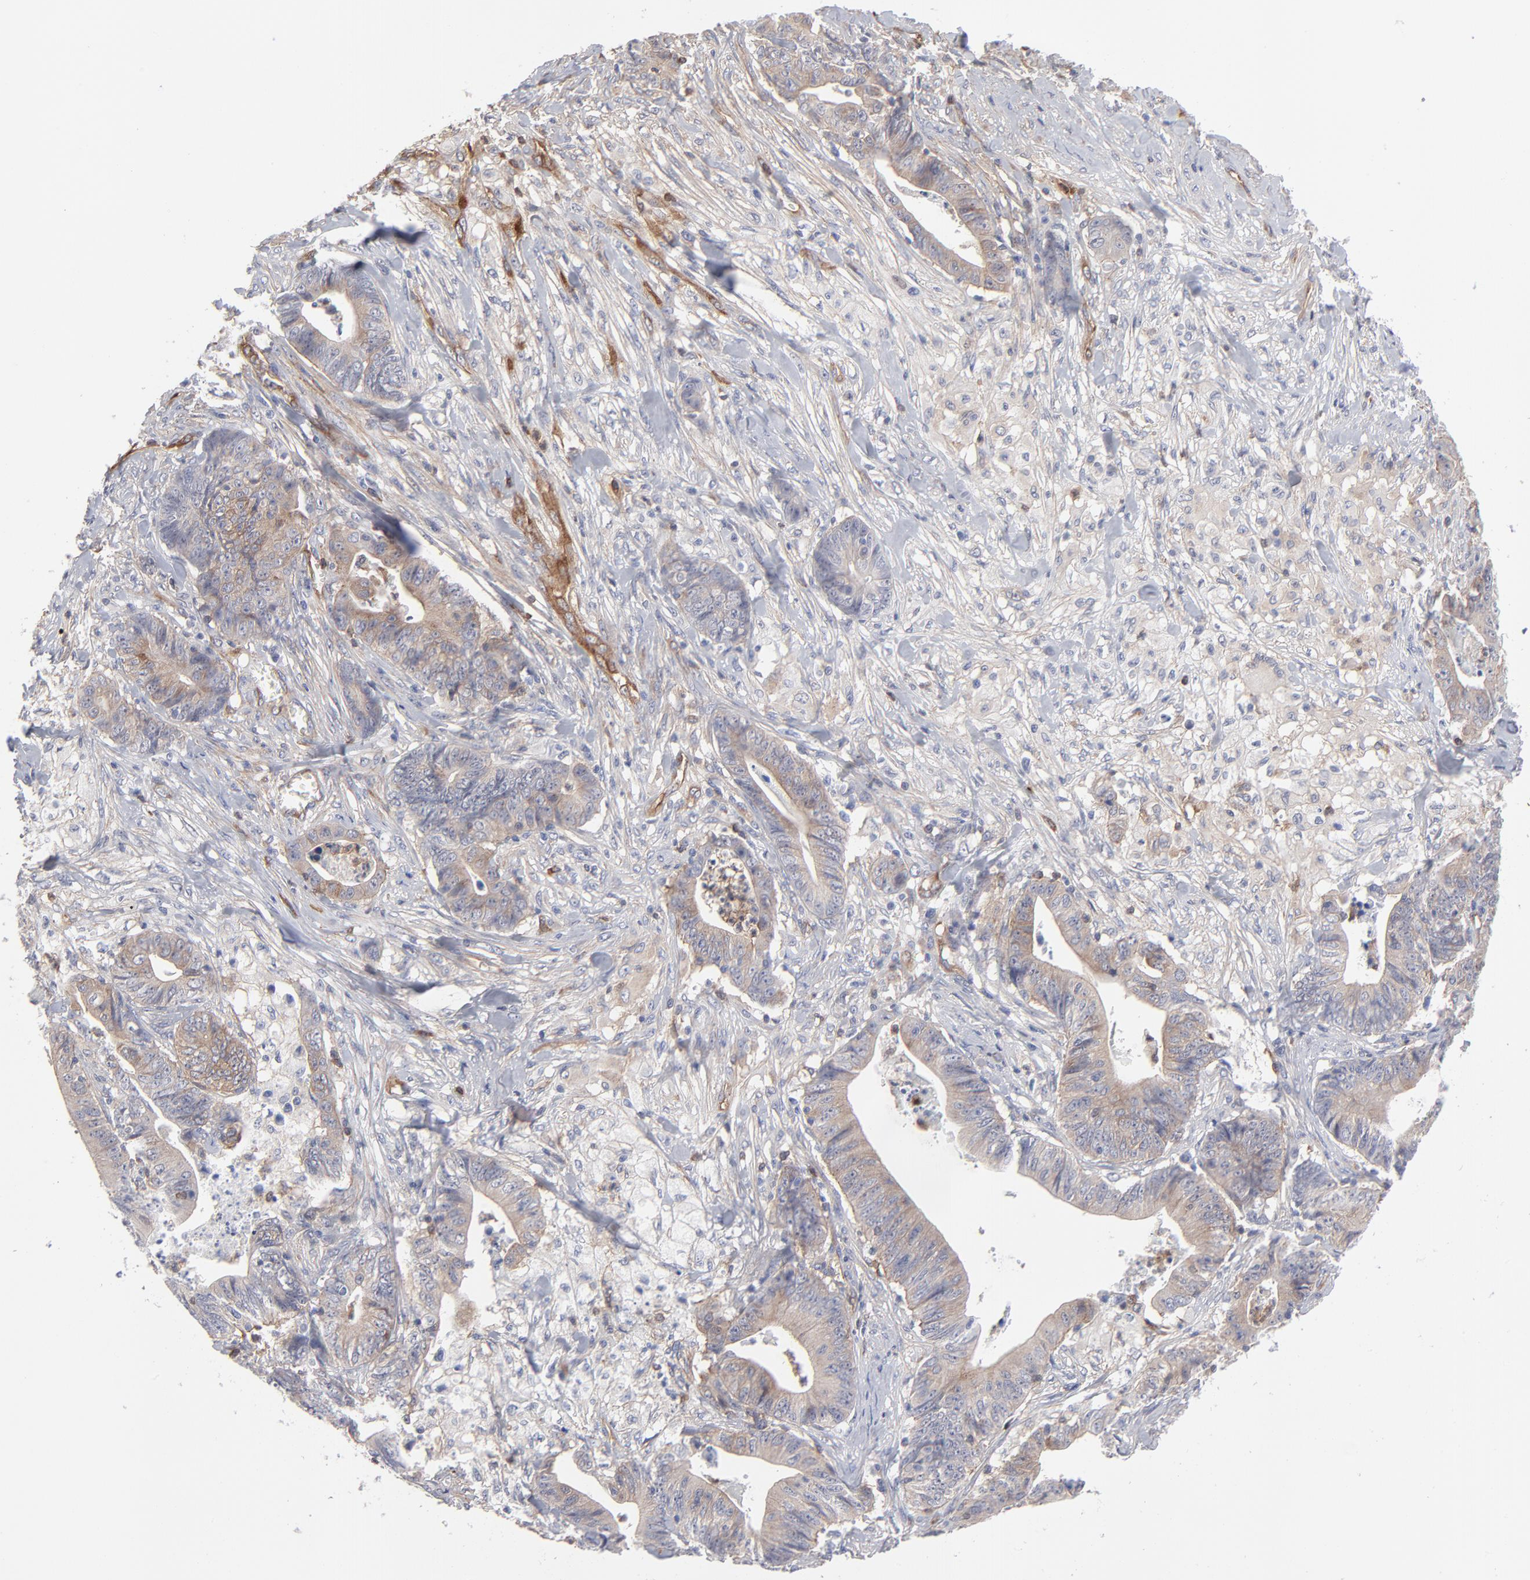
{"staining": {"intensity": "moderate", "quantity": ">75%", "location": "cytoplasmic/membranous"}, "tissue": "stomach cancer", "cell_type": "Tumor cells", "image_type": "cancer", "snomed": [{"axis": "morphology", "description": "Adenocarcinoma, NOS"}, {"axis": "topography", "description": "Stomach, lower"}], "caption": "High-power microscopy captured an immunohistochemistry (IHC) histopathology image of stomach adenocarcinoma, revealing moderate cytoplasmic/membranous positivity in approximately >75% of tumor cells.", "gene": "PXN", "patient": {"sex": "female", "age": 86}}